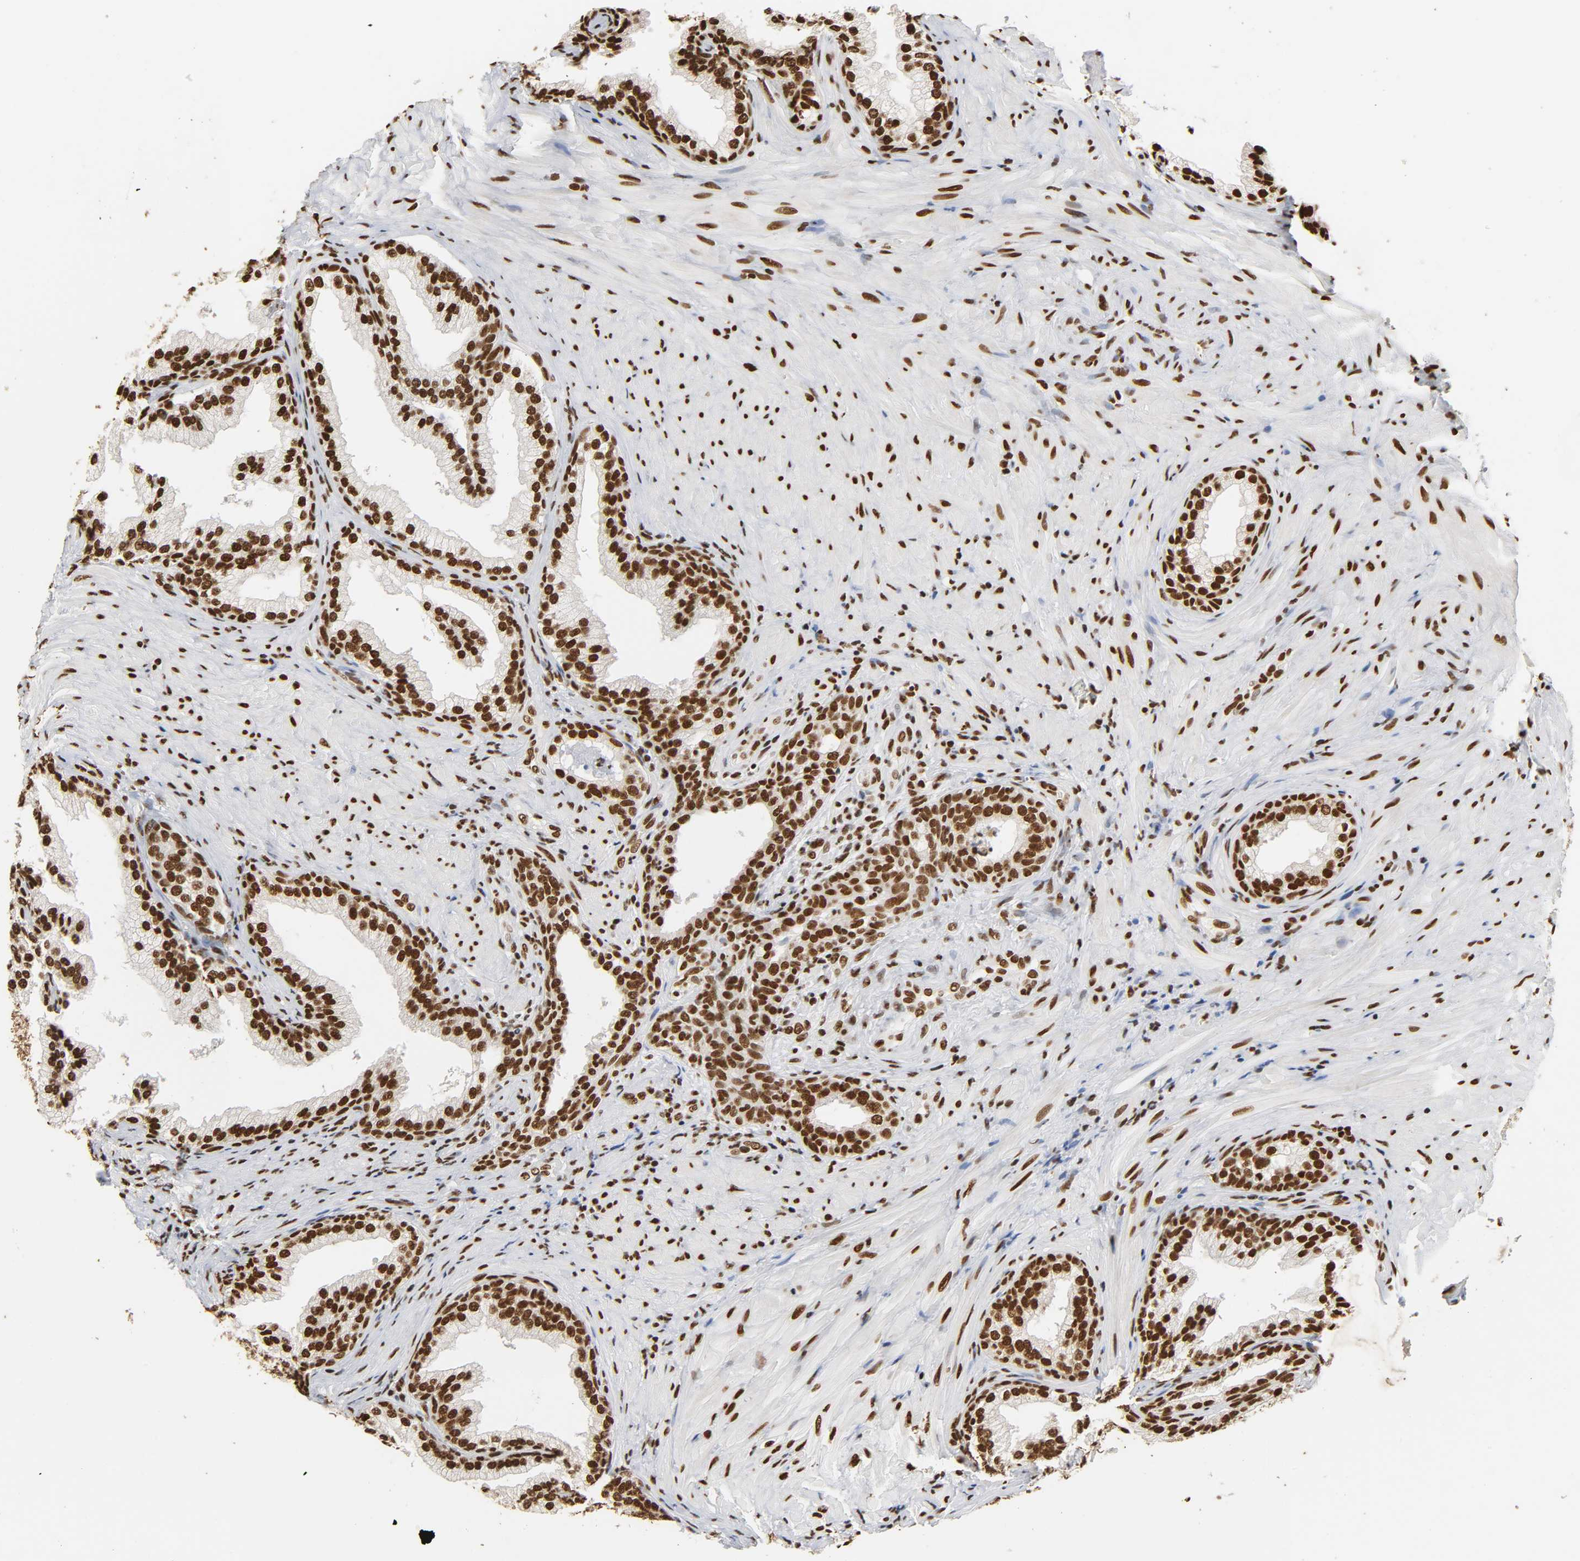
{"staining": {"intensity": "strong", "quantity": ">75%", "location": "nuclear"}, "tissue": "prostate", "cell_type": "Glandular cells", "image_type": "normal", "snomed": [{"axis": "morphology", "description": "Normal tissue, NOS"}, {"axis": "topography", "description": "Prostate"}], "caption": "Glandular cells demonstrate high levels of strong nuclear staining in about >75% of cells in normal prostate.", "gene": "HNRNPC", "patient": {"sex": "male", "age": 76}}